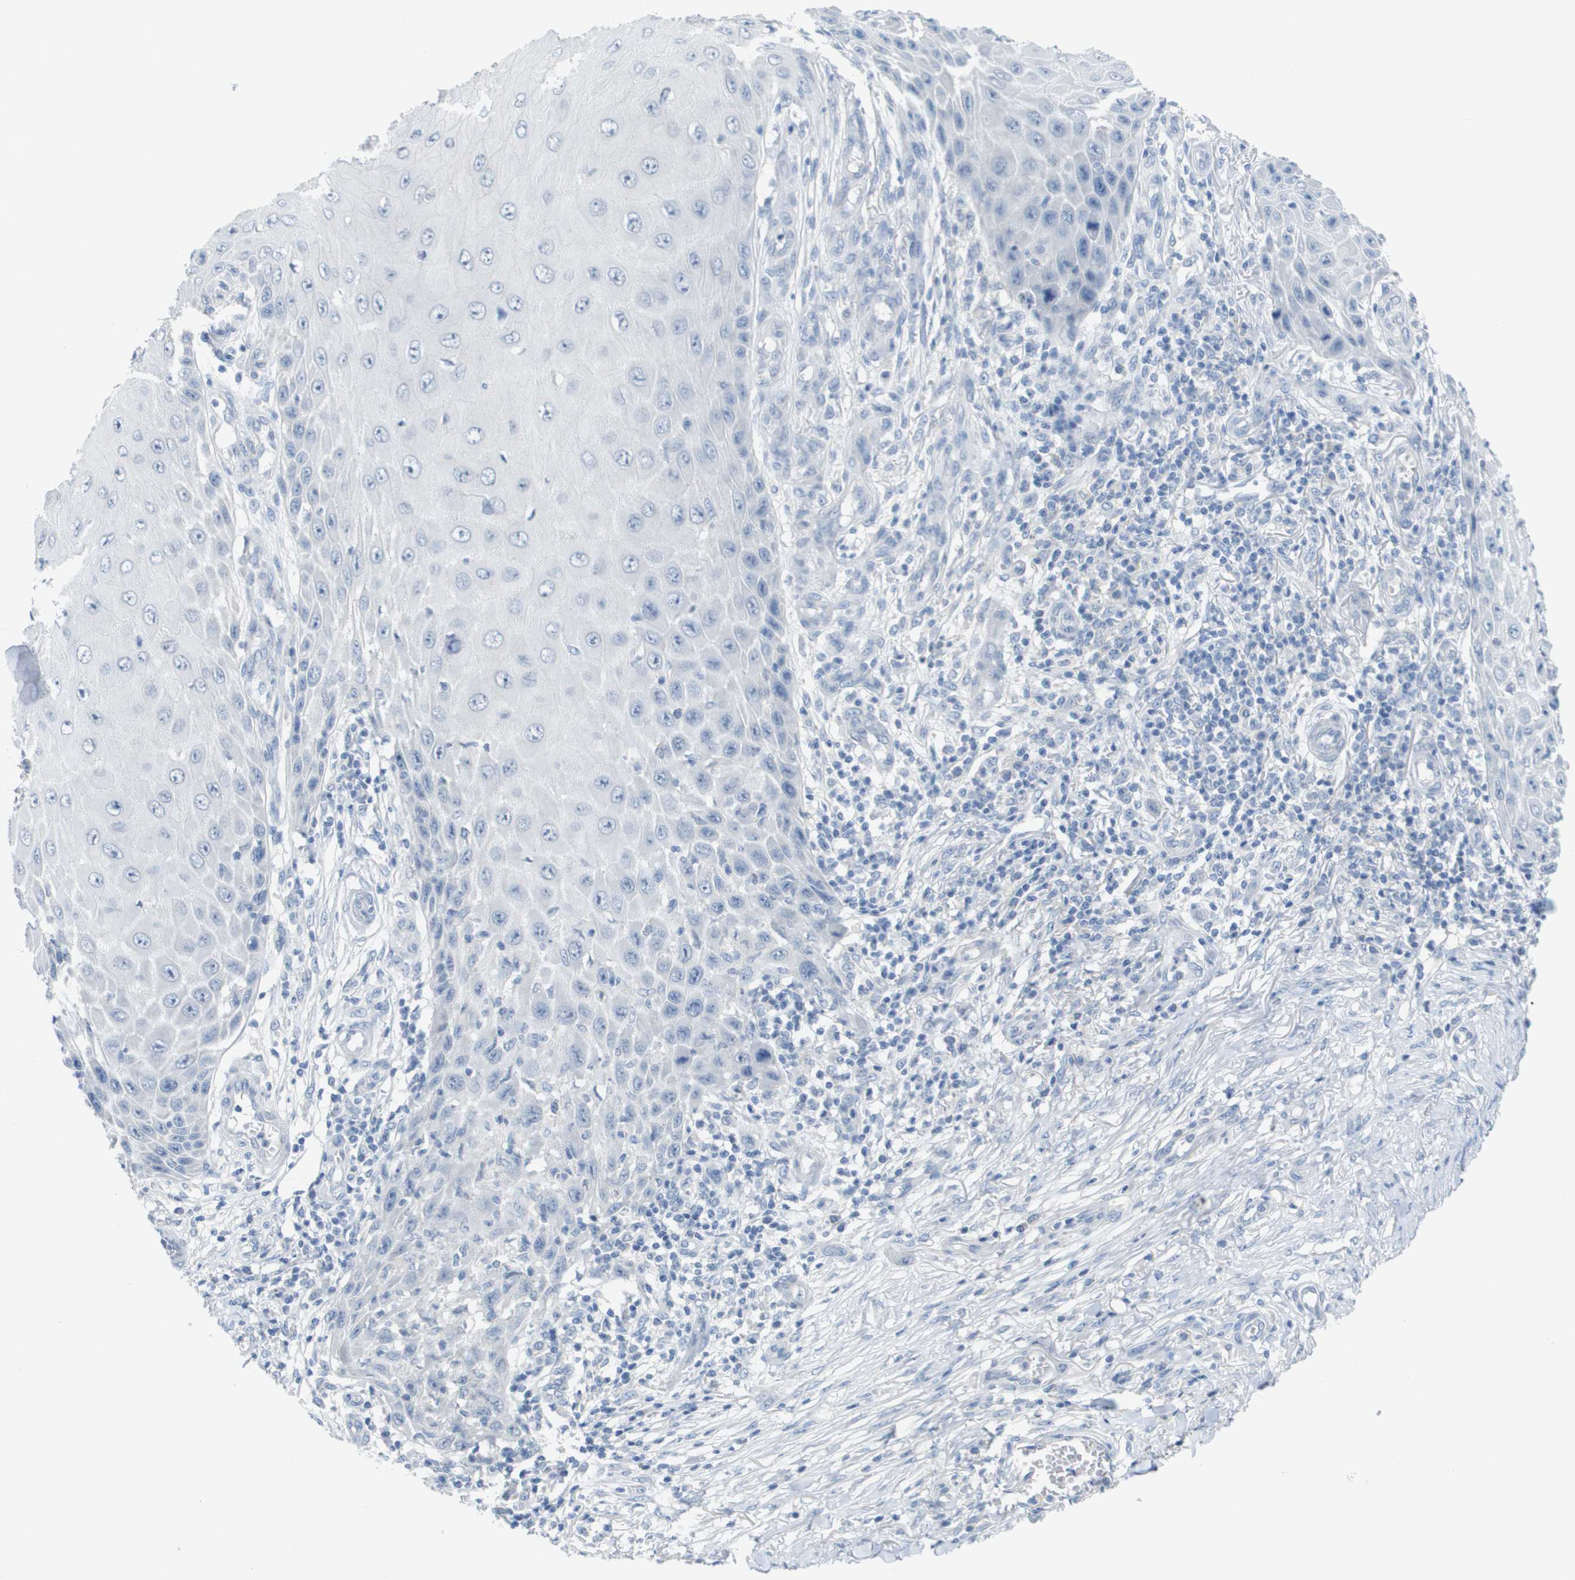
{"staining": {"intensity": "negative", "quantity": "none", "location": "none"}, "tissue": "skin cancer", "cell_type": "Tumor cells", "image_type": "cancer", "snomed": [{"axis": "morphology", "description": "Squamous cell carcinoma, NOS"}, {"axis": "topography", "description": "Skin"}], "caption": "Skin cancer (squamous cell carcinoma) was stained to show a protein in brown. There is no significant positivity in tumor cells.", "gene": "PDE4A", "patient": {"sex": "female", "age": 73}}